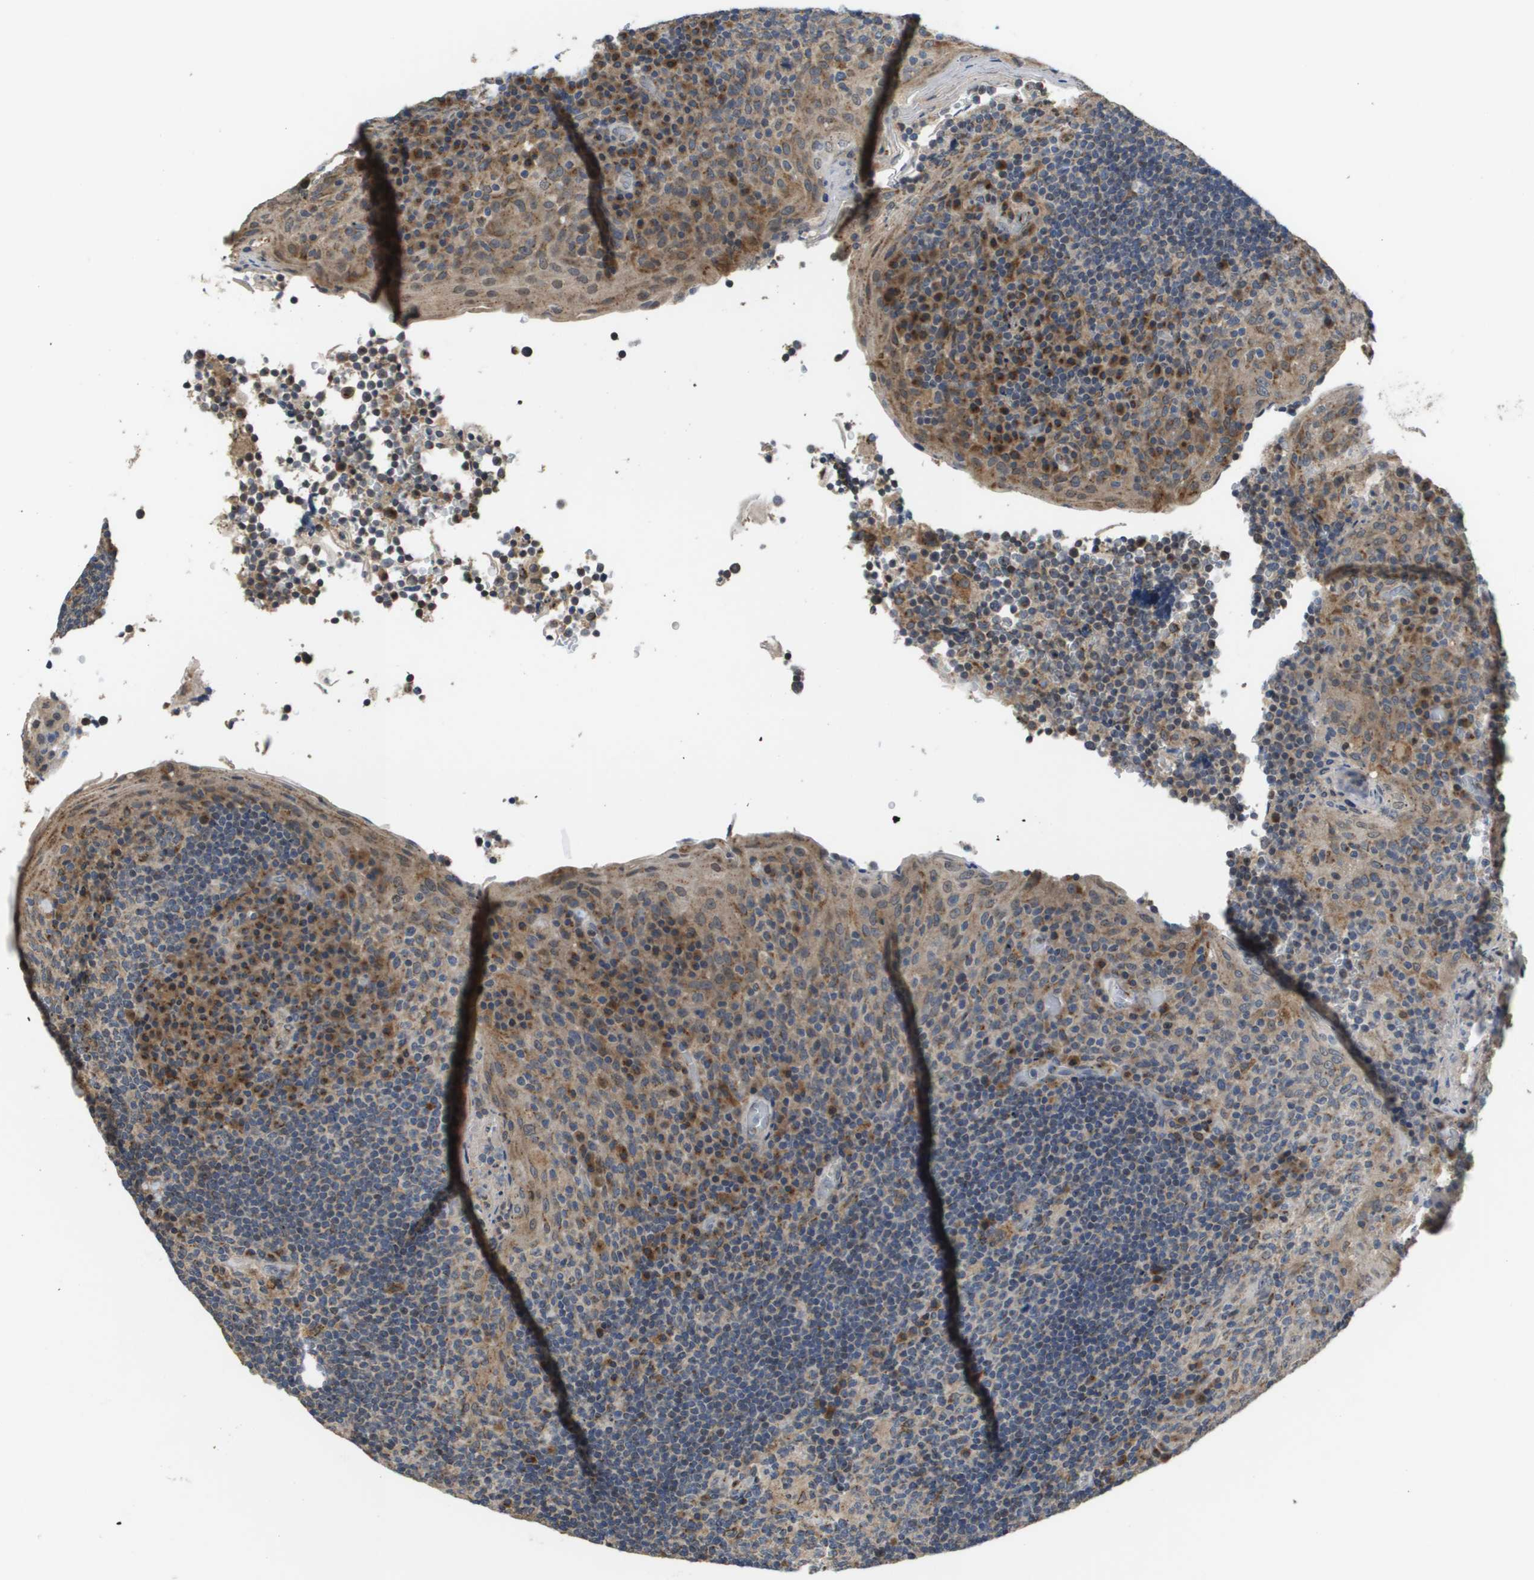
{"staining": {"intensity": "weak", "quantity": "<25%", "location": "cytoplasmic/membranous"}, "tissue": "tonsil", "cell_type": "Germinal center cells", "image_type": "normal", "snomed": [{"axis": "morphology", "description": "Normal tissue, NOS"}, {"axis": "topography", "description": "Tonsil"}], "caption": "Germinal center cells show no significant protein expression in unremarkable tonsil. (DAB (3,3'-diaminobenzidine) IHC, high magnification).", "gene": "PCK1", "patient": {"sex": "male", "age": 17}}